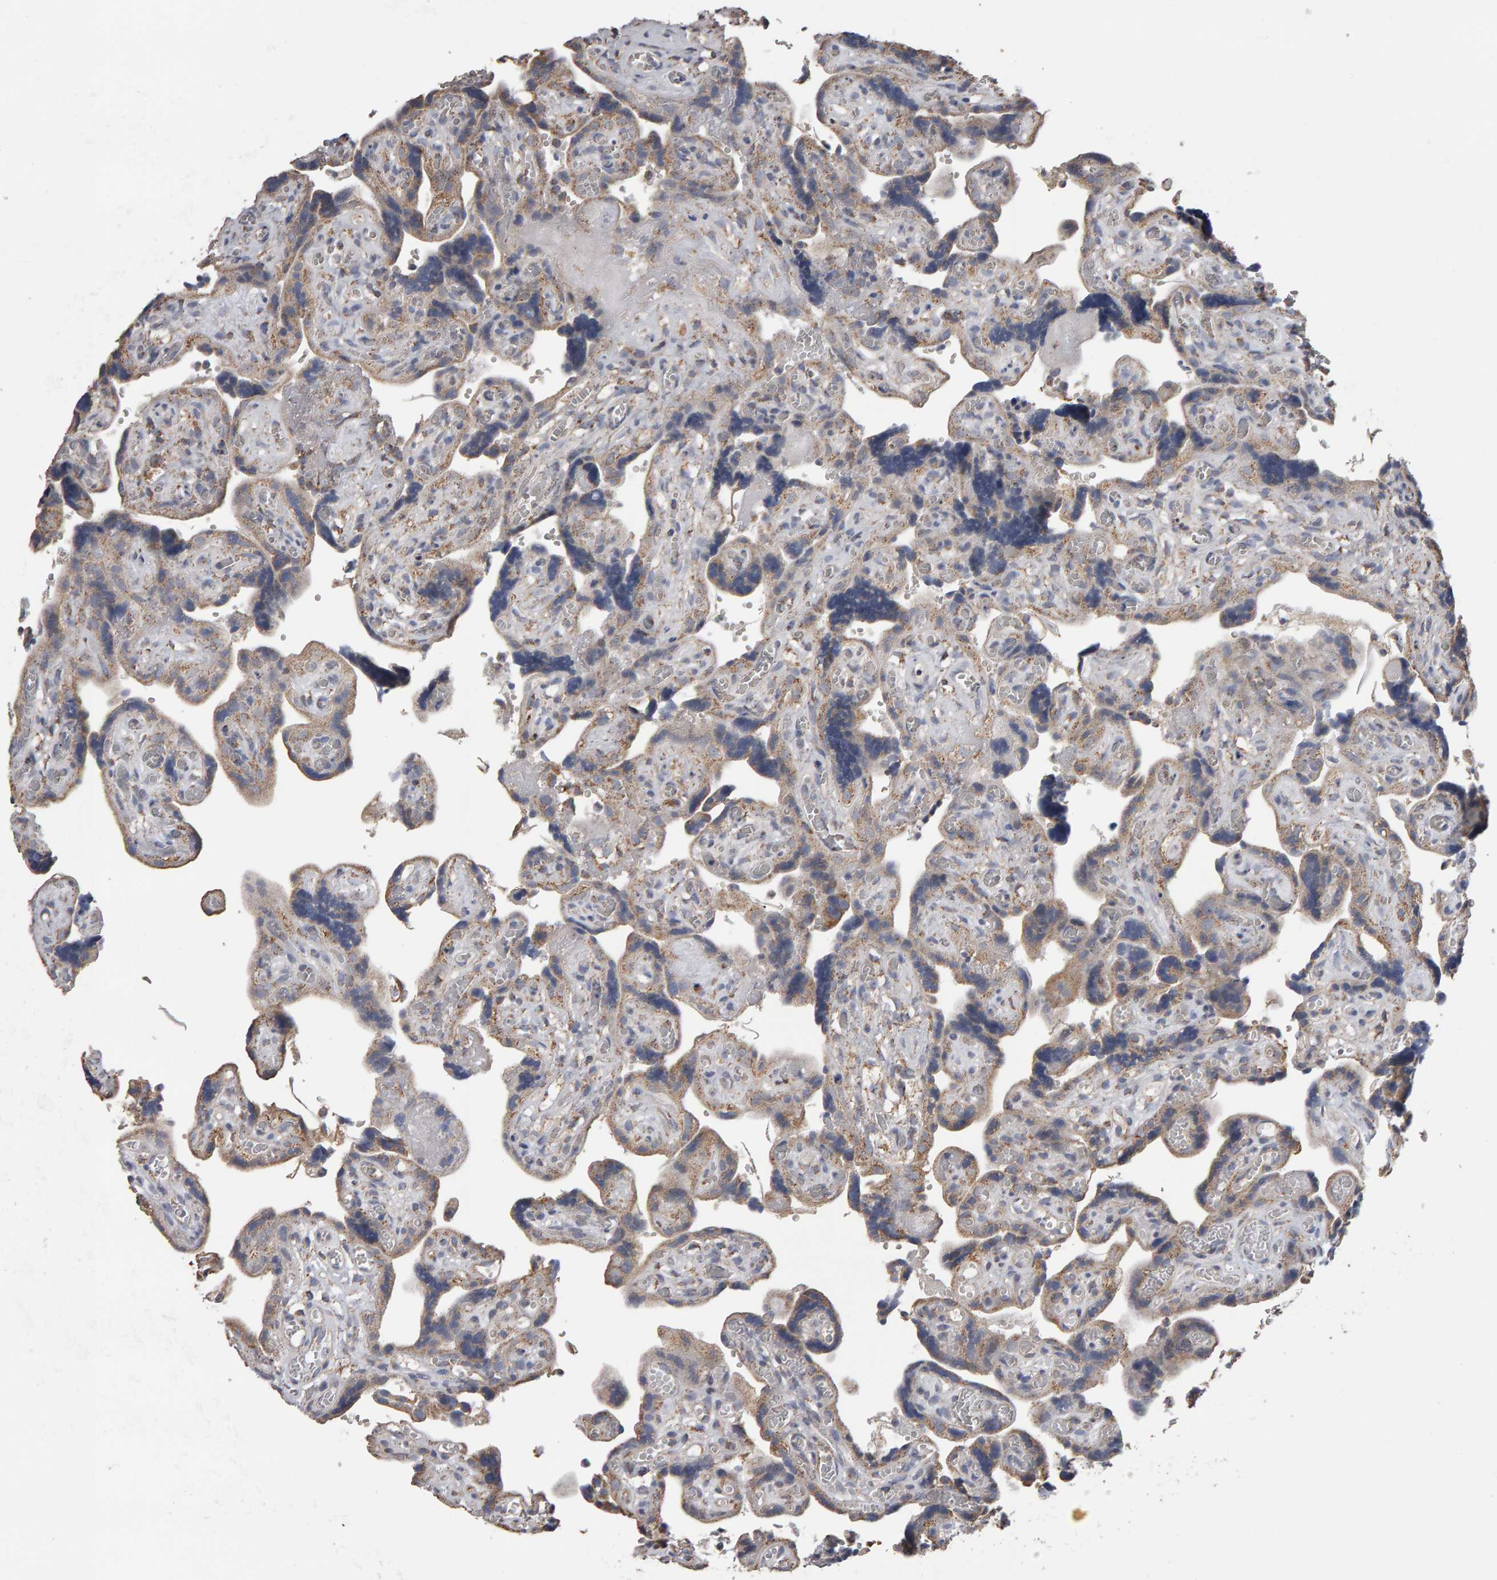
{"staining": {"intensity": "moderate", "quantity": ">75%", "location": "cytoplasmic/membranous"}, "tissue": "placenta", "cell_type": "Decidual cells", "image_type": "normal", "snomed": [{"axis": "morphology", "description": "Normal tissue, NOS"}, {"axis": "topography", "description": "Placenta"}], "caption": "A histopathology image of human placenta stained for a protein displays moderate cytoplasmic/membranous brown staining in decidual cells.", "gene": "TOM1L1", "patient": {"sex": "female", "age": 30}}